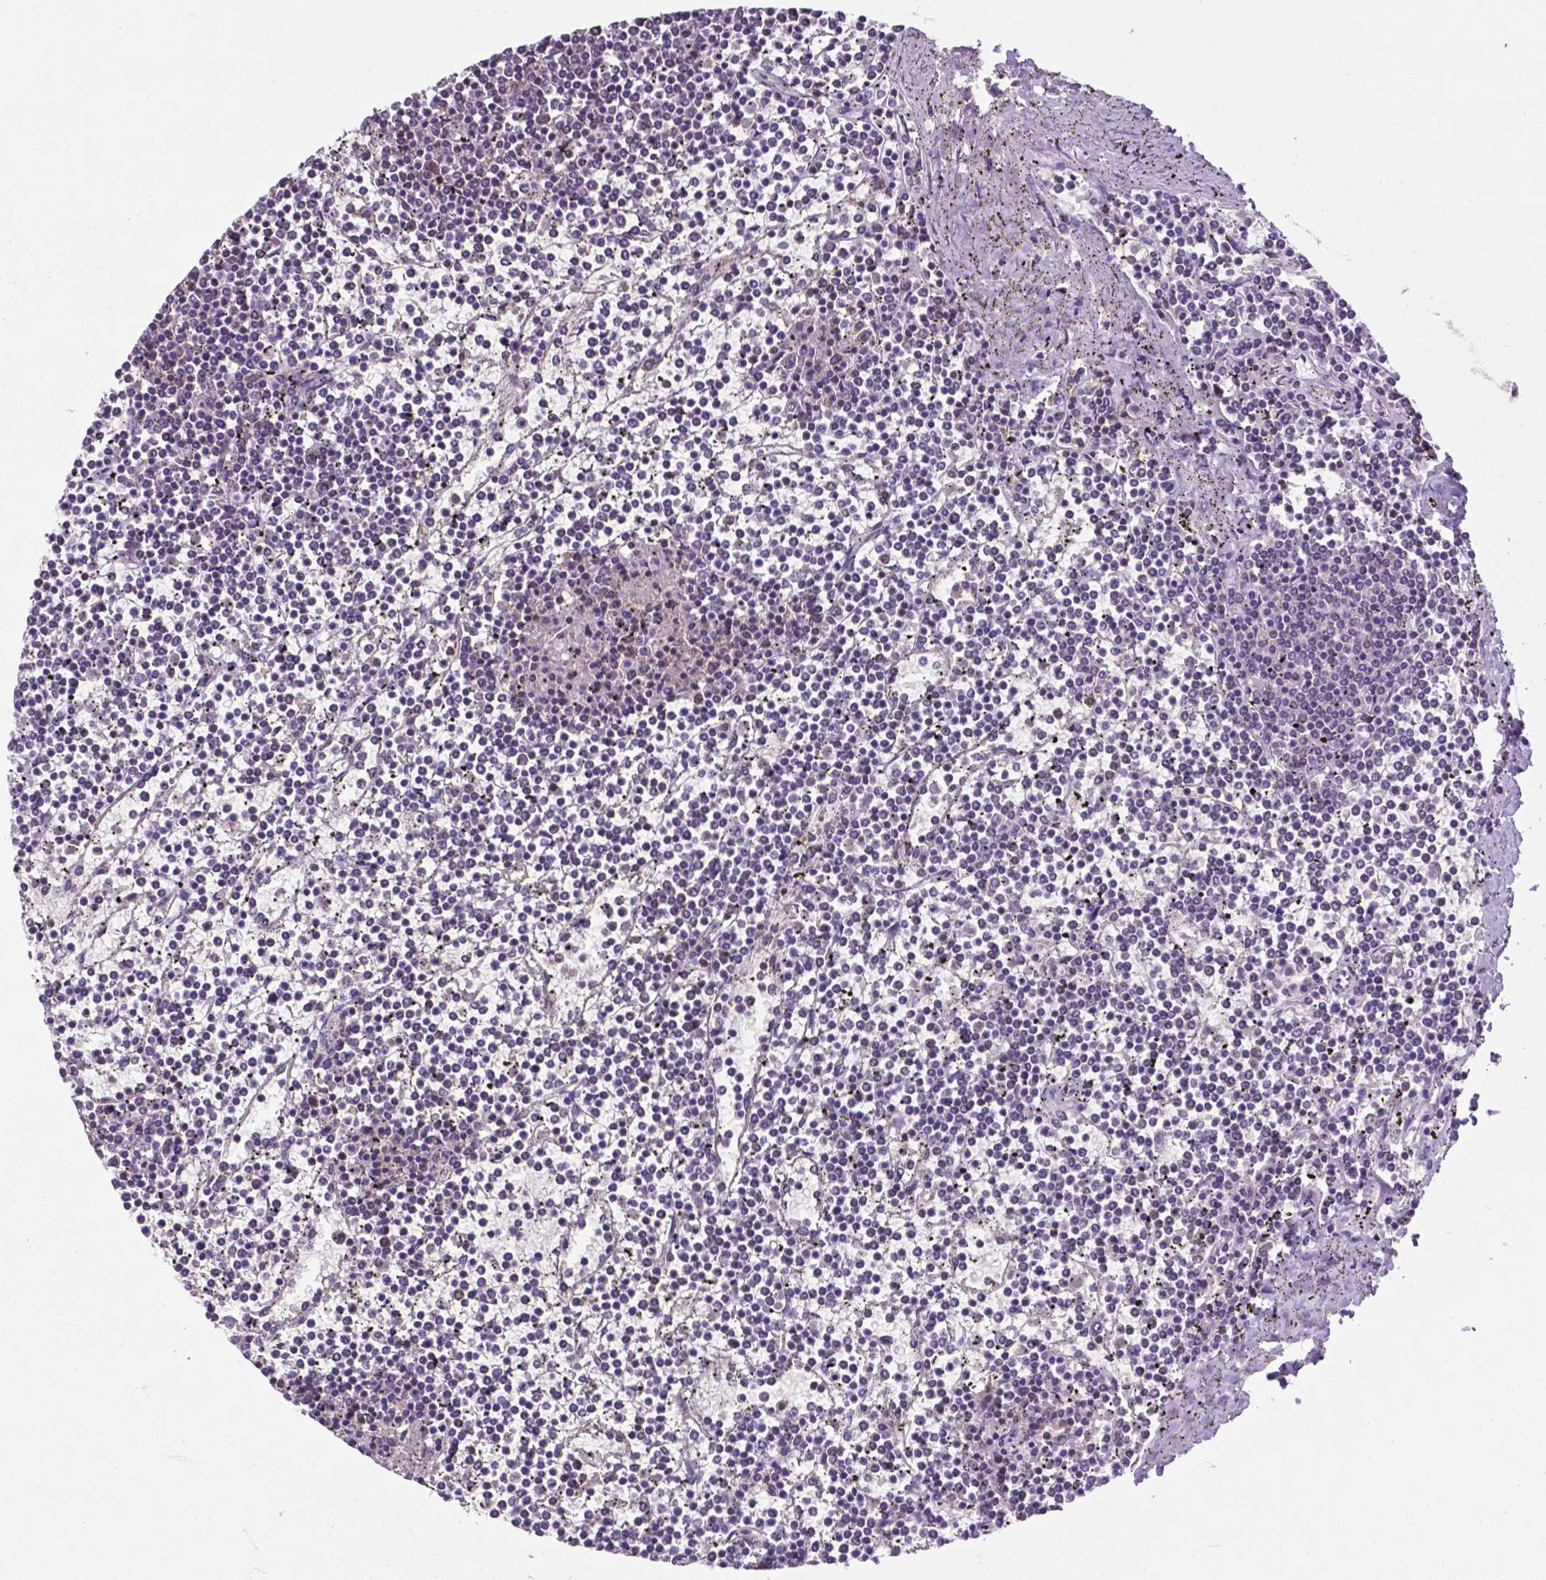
{"staining": {"intensity": "negative", "quantity": "none", "location": "none"}, "tissue": "lymphoma", "cell_type": "Tumor cells", "image_type": "cancer", "snomed": [{"axis": "morphology", "description": "Malignant lymphoma, non-Hodgkin's type, Low grade"}, {"axis": "topography", "description": "Spleen"}], "caption": "Immunohistochemistry micrograph of lymphoma stained for a protein (brown), which shows no positivity in tumor cells.", "gene": "FAF1", "patient": {"sex": "female", "age": 19}}